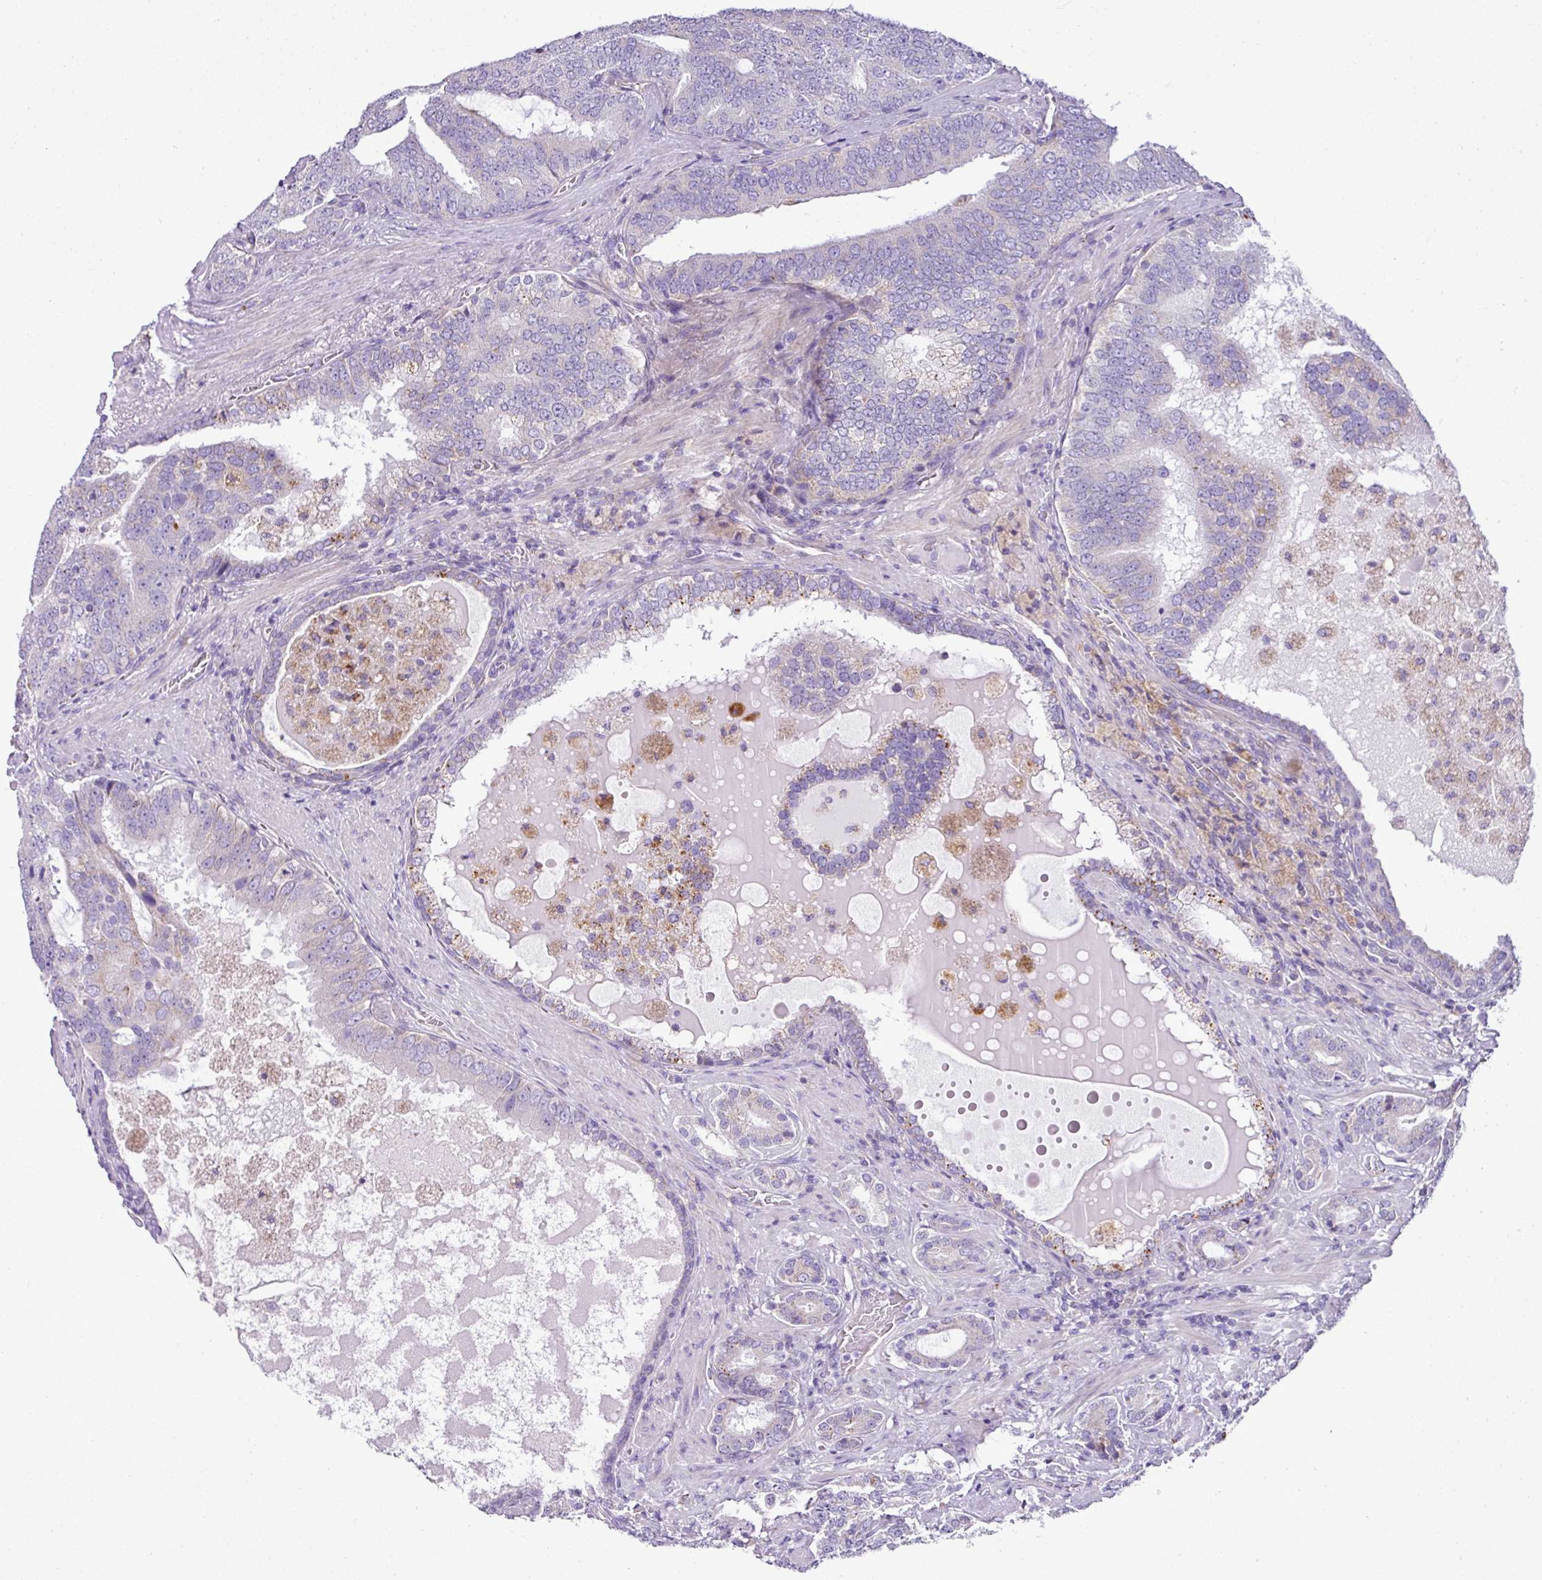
{"staining": {"intensity": "negative", "quantity": "none", "location": "none"}, "tissue": "prostate cancer", "cell_type": "Tumor cells", "image_type": "cancer", "snomed": [{"axis": "morphology", "description": "Adenocarcinoma, High grade"}, {"axis": "topography", "description": "Prostate"}], "caption": "Immunohistochemistry micrograph of neoplastic tissue: human prostate cancer stained with DAB (3,3'-diaminobenzidine) shows no significant protein staining in tumor cells.", "gene": "PGAP4", "patient": {"sex": "male", "age": 55}}